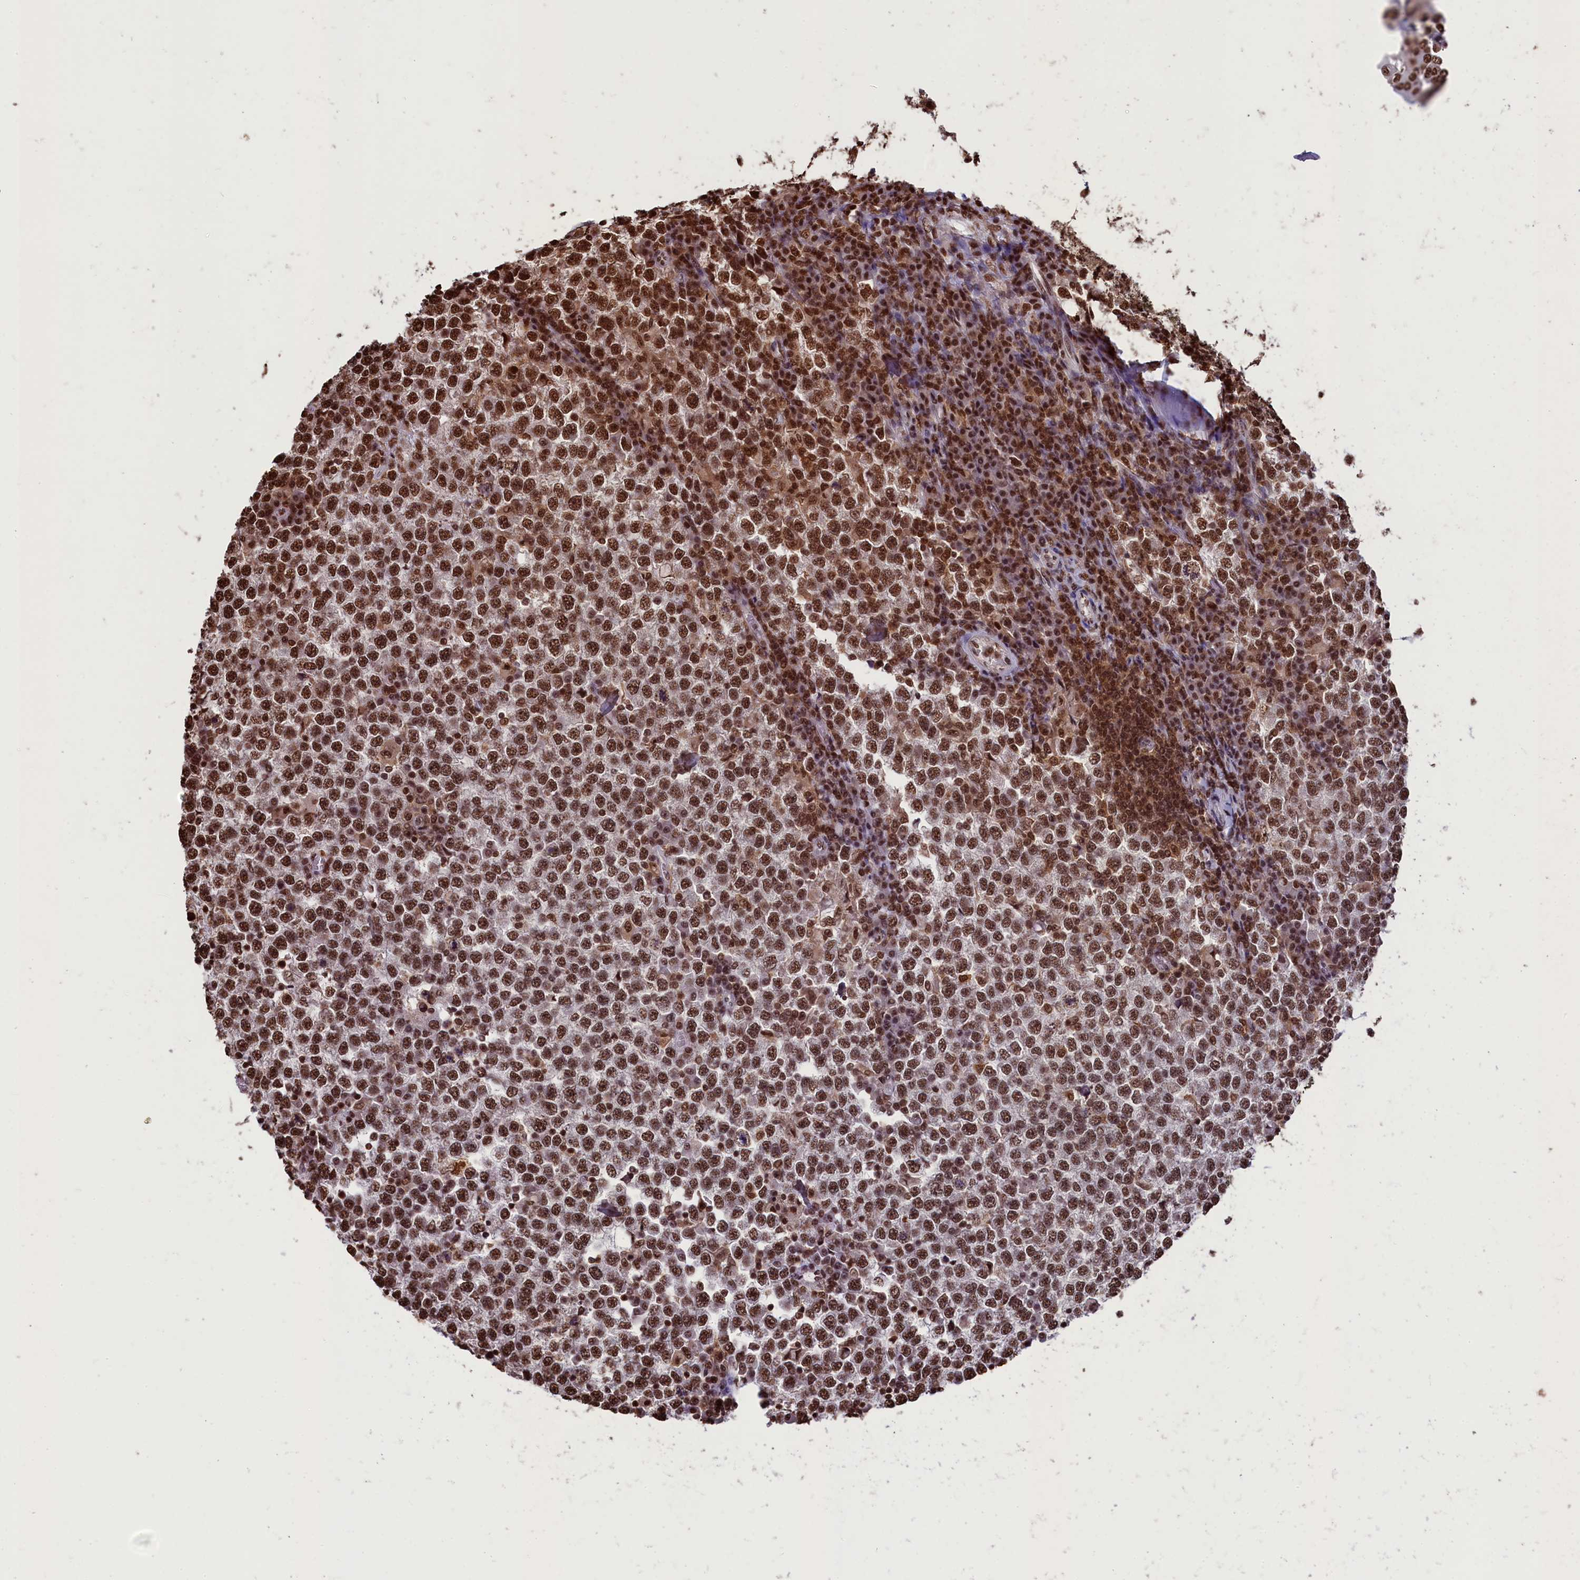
{"staining": {"intensity": "strong", "quantity": ">75%", "location": "nuclear"}, "tissue": "testis cancer", "cell_type": "Tumor cells", "image_type": "cancer", "snomed": [{"axis": "morphology", "description": "Seminoma, NOS"}, {"axis": "topography", "description": "Testis"}], "caption": "This is a photomicrograph of immunohistochemistry staining of testis cancer, which shows strong expression in the nuclear of tumor cells.", "gene": "SNRPD2", "patient": {"sex": "male", "age": 65}}